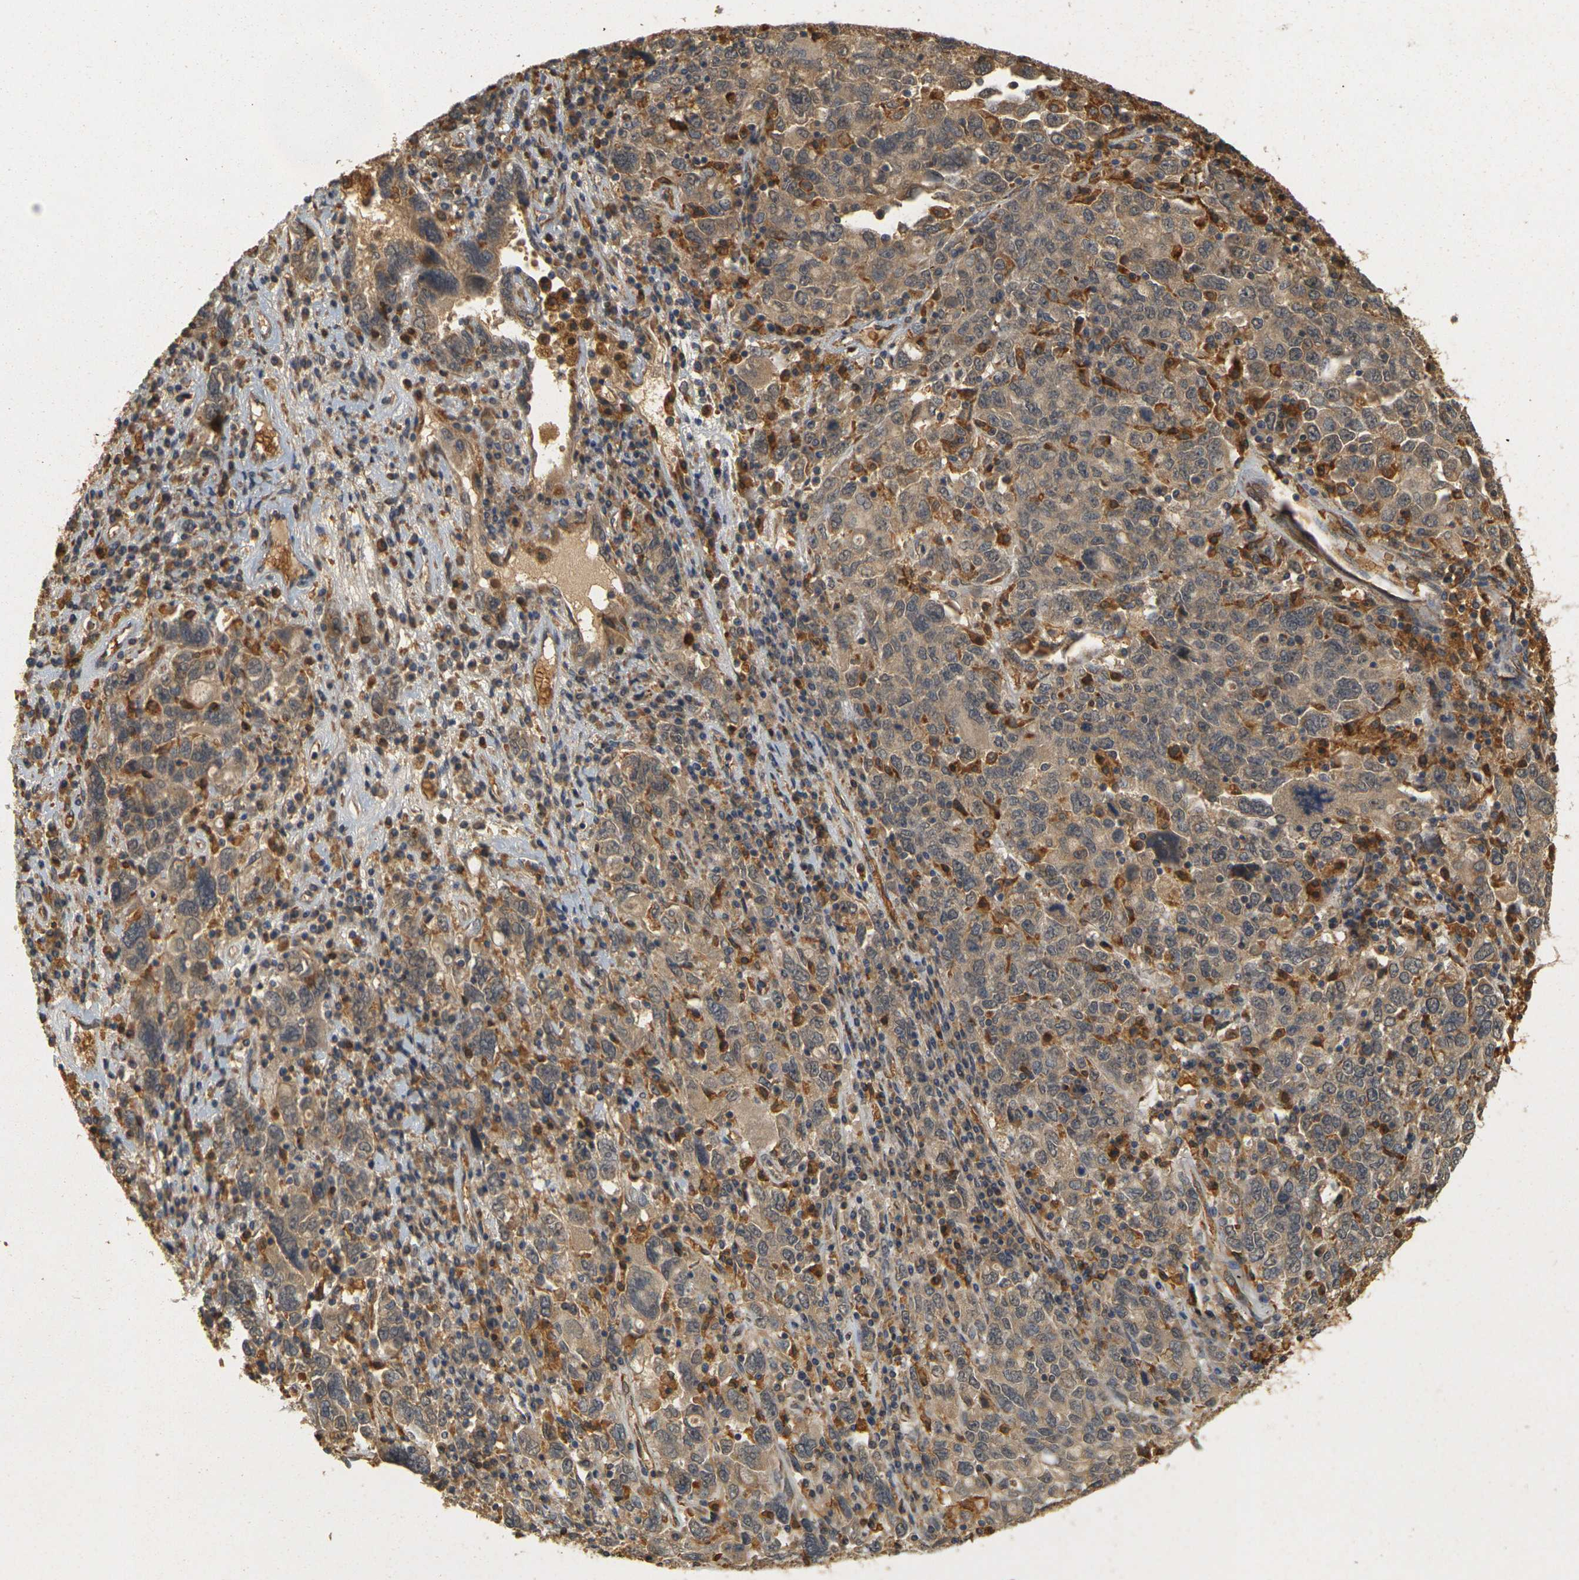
{"staining": {"intensity": "weak", "quantity": ">75%", "location": "cytoplasmic/membranous"}, "tissue": "ovarian cancer", "cell_type": "Tumor cells", "image_type": "cancer", "snomed": [{"axis": "morphology", "description": "Carcinoma, endometroid"}, {"axis": "topography", "description": "Ovary"}], "caption": "Human endometroid carcinoma (ovarian) stained with a protein marker reveals weak staining in tumor cells.", "gene": "MEGF9", "patient": {"sex": "female", "age": 62}}